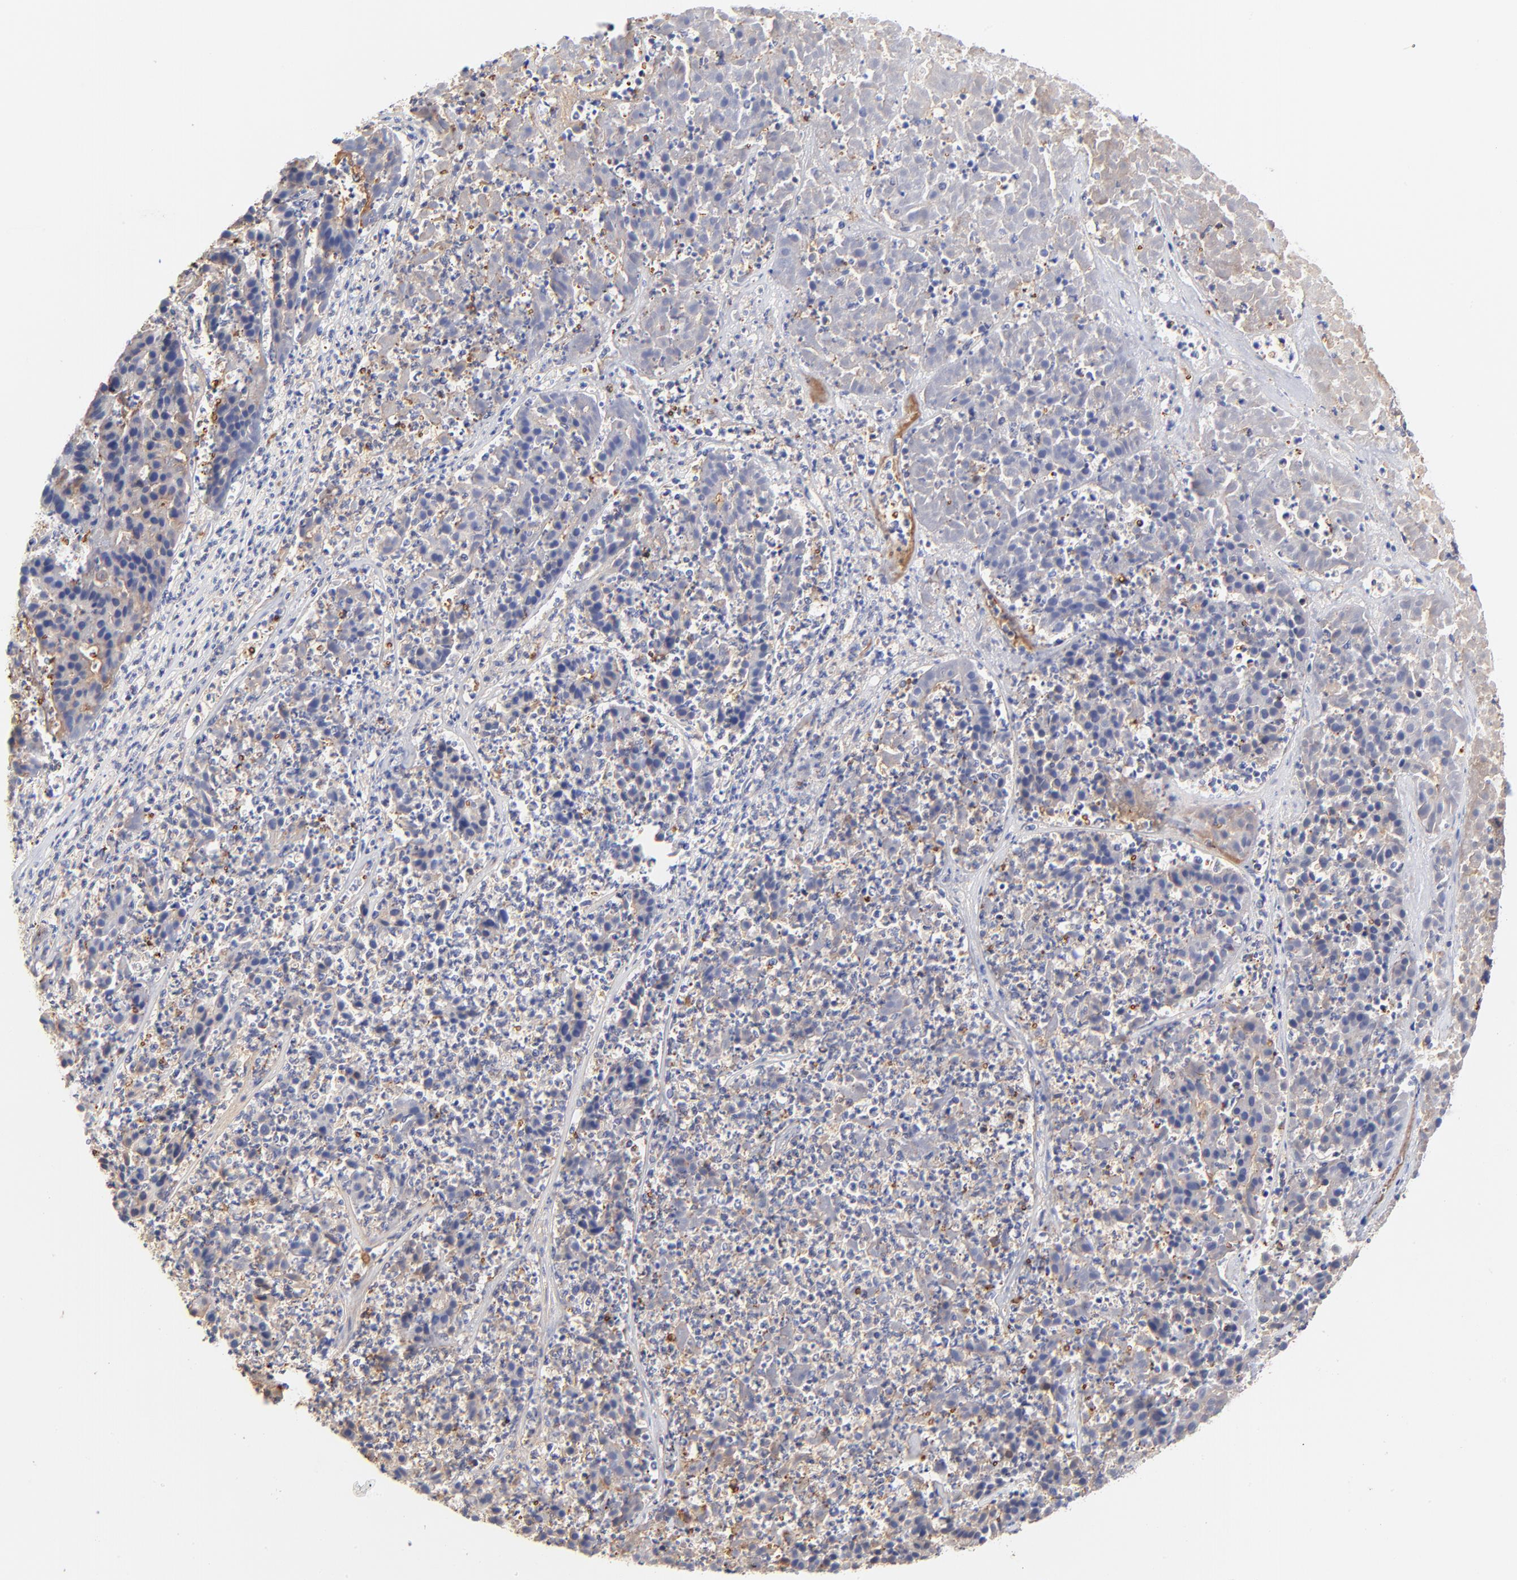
{"staining": {"intensity": "weak", "quantity": "<25%", "location": "cytoplasmic/membranous"}, "tissue": "pancreatic cancer", "cell_type": "Tumor cells", "image_type": "cancer", "snomed": [{"axis": "morphology", "description": "Adenocarcinoma, NOS"}, {"axis": "topography", "description": "Pancreas"}], "caption": "Tumor cells are negative for brown protein staining in pancreatic cancer (adenocarcinoma).", "gene": "PTK7", "patient": {"sex": "male", "age": 50}}